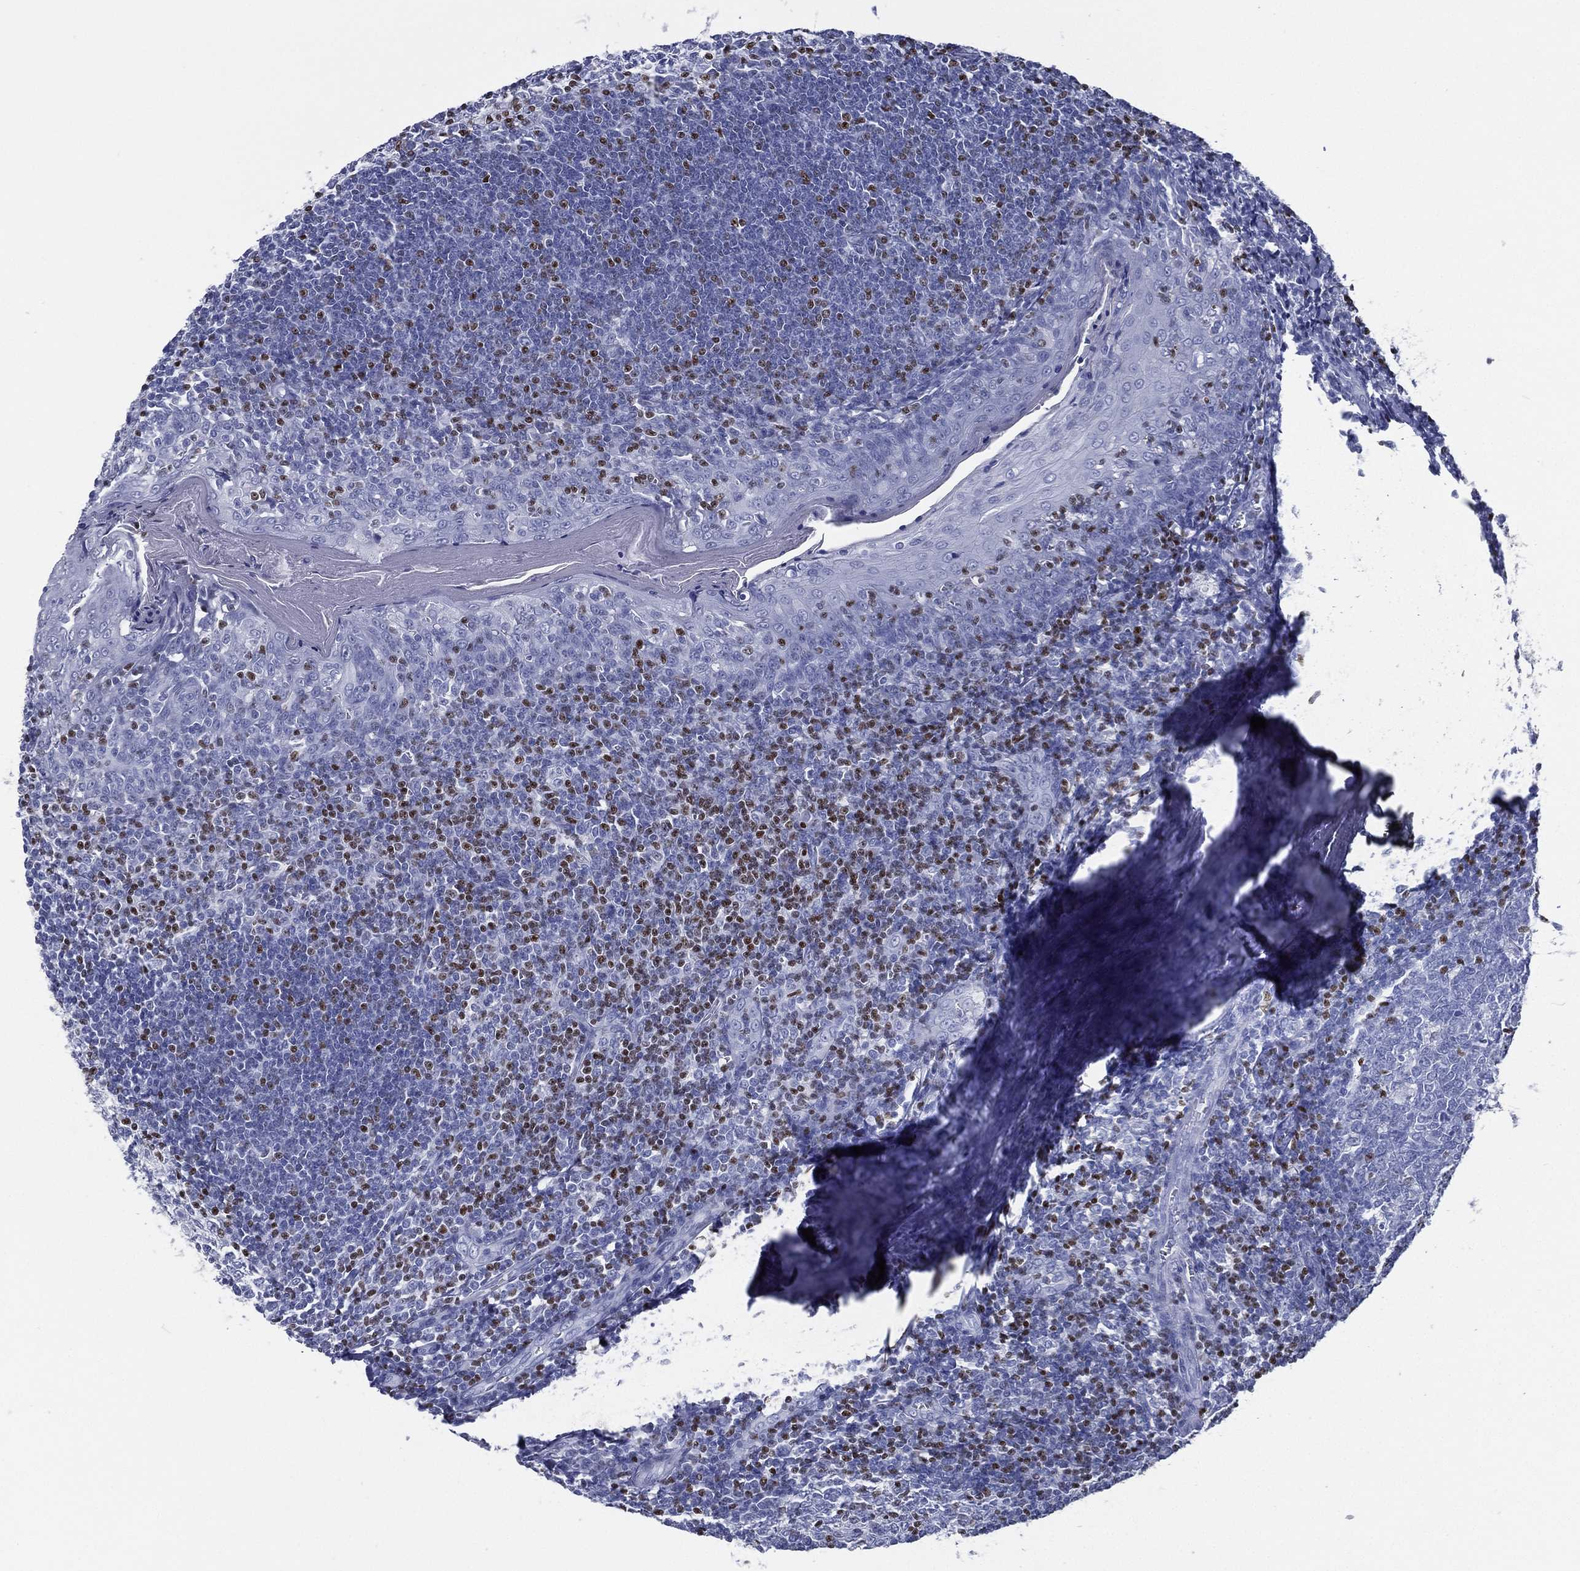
{"staining": {"intensity": "strong", "quantity": "<25%", "location": "nuclear"}, "tissue": "tonsil", "cell_type": "Germinal center cells", "image_type": "normal", "snomed": [{"axis": "morphology", "description": "Normal tissue, NOS"}, {"axis": "topography", "description": "Tonsil"}], "caption": "Germinal center cells demonstrate strong nuclear staining in about <25% of cells in normal tonsil.", "gene": "PYHIN1", "patient": {"sex": "male", "age": 33}}